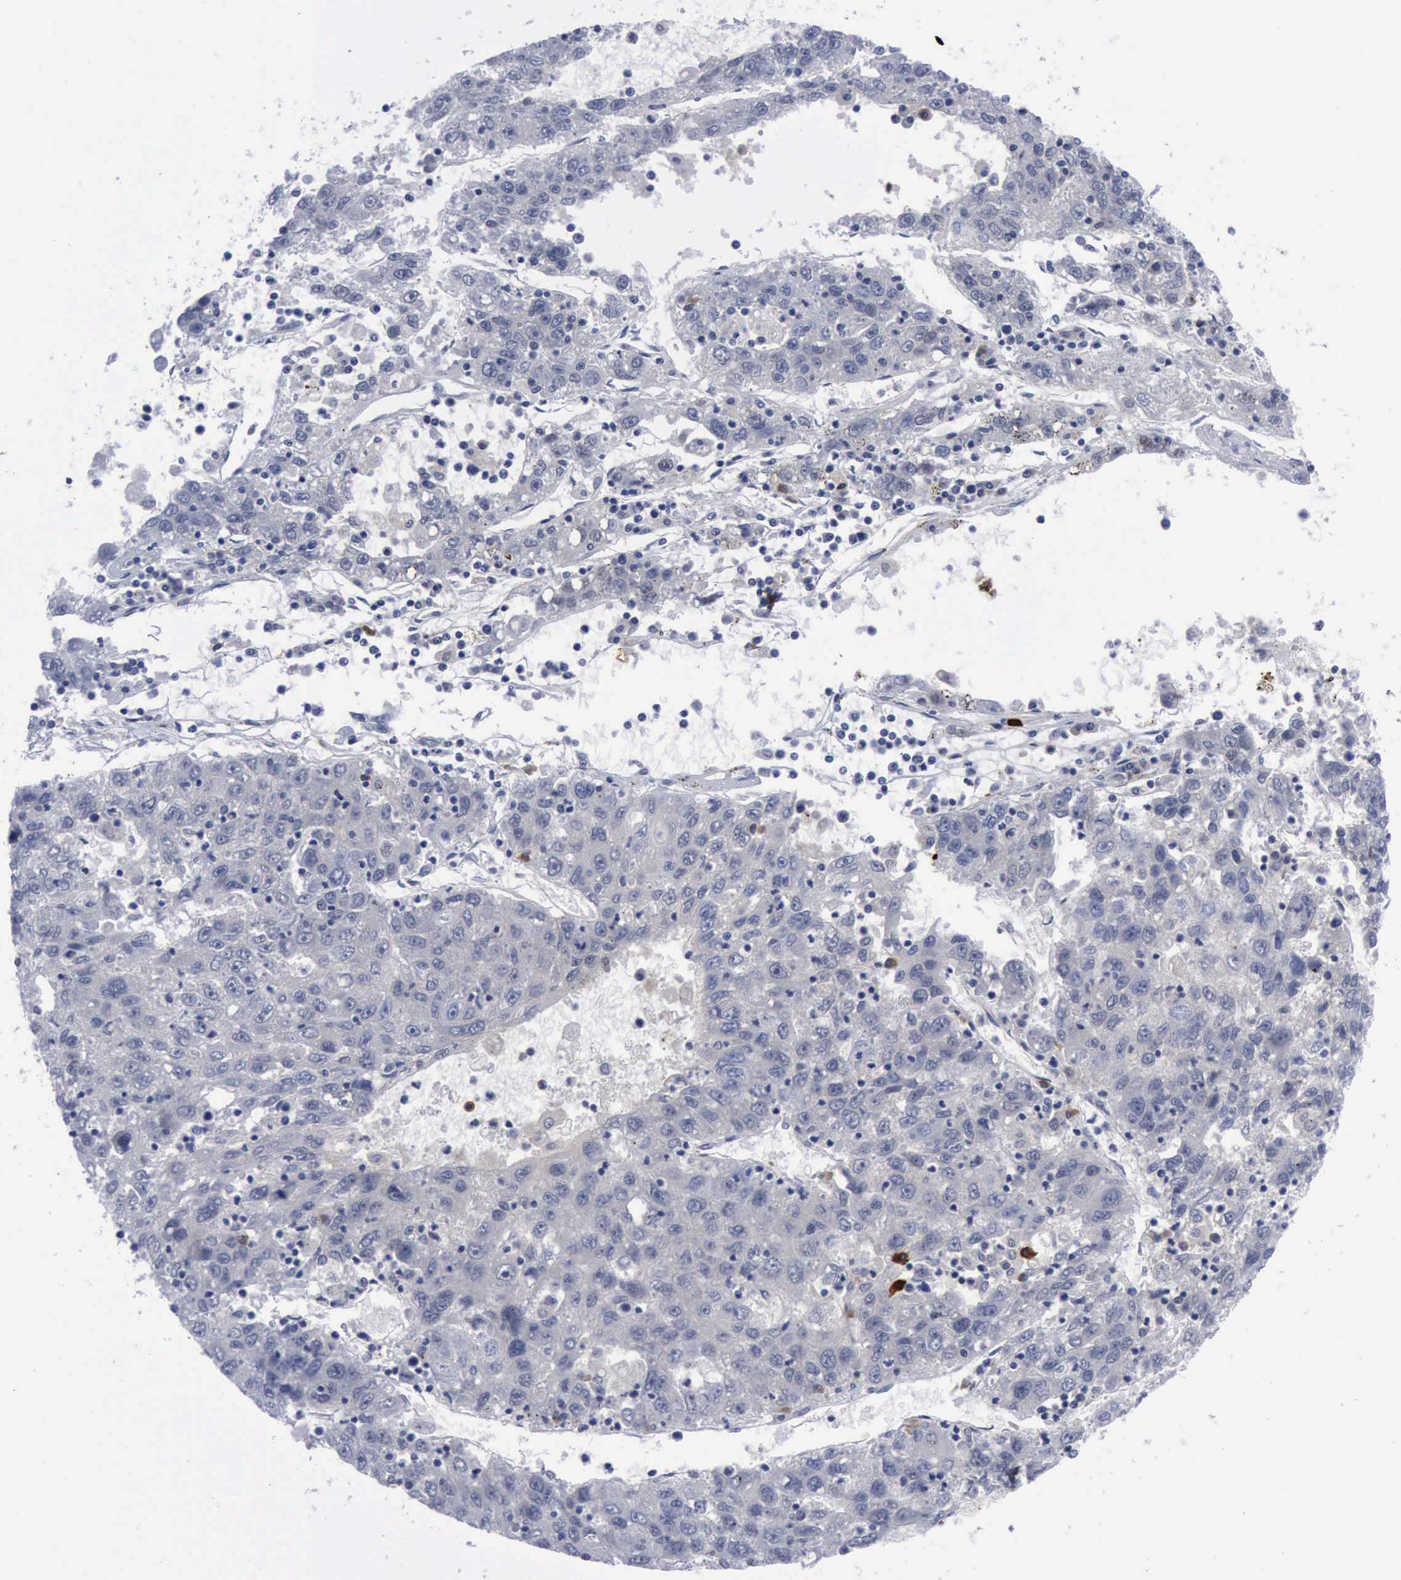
{"staining": {"intensity": "negative", "quantity": "none", "location": "none"}, "tissue": "liver cancer", "cell_type": "Tumor cells", "image_type": "cancer", "snomed": [{"axis": "morphology", "description": "Carcinoma, Hepatocellular, NOS"}, {"axis": "topography", "description": "Liver"}], "caption": "Histopathology image shows no protein staining in tumor cells of liver cancer tissue.", "gene": "NGFR", "patient": {"sex": "male", "age": 49}}